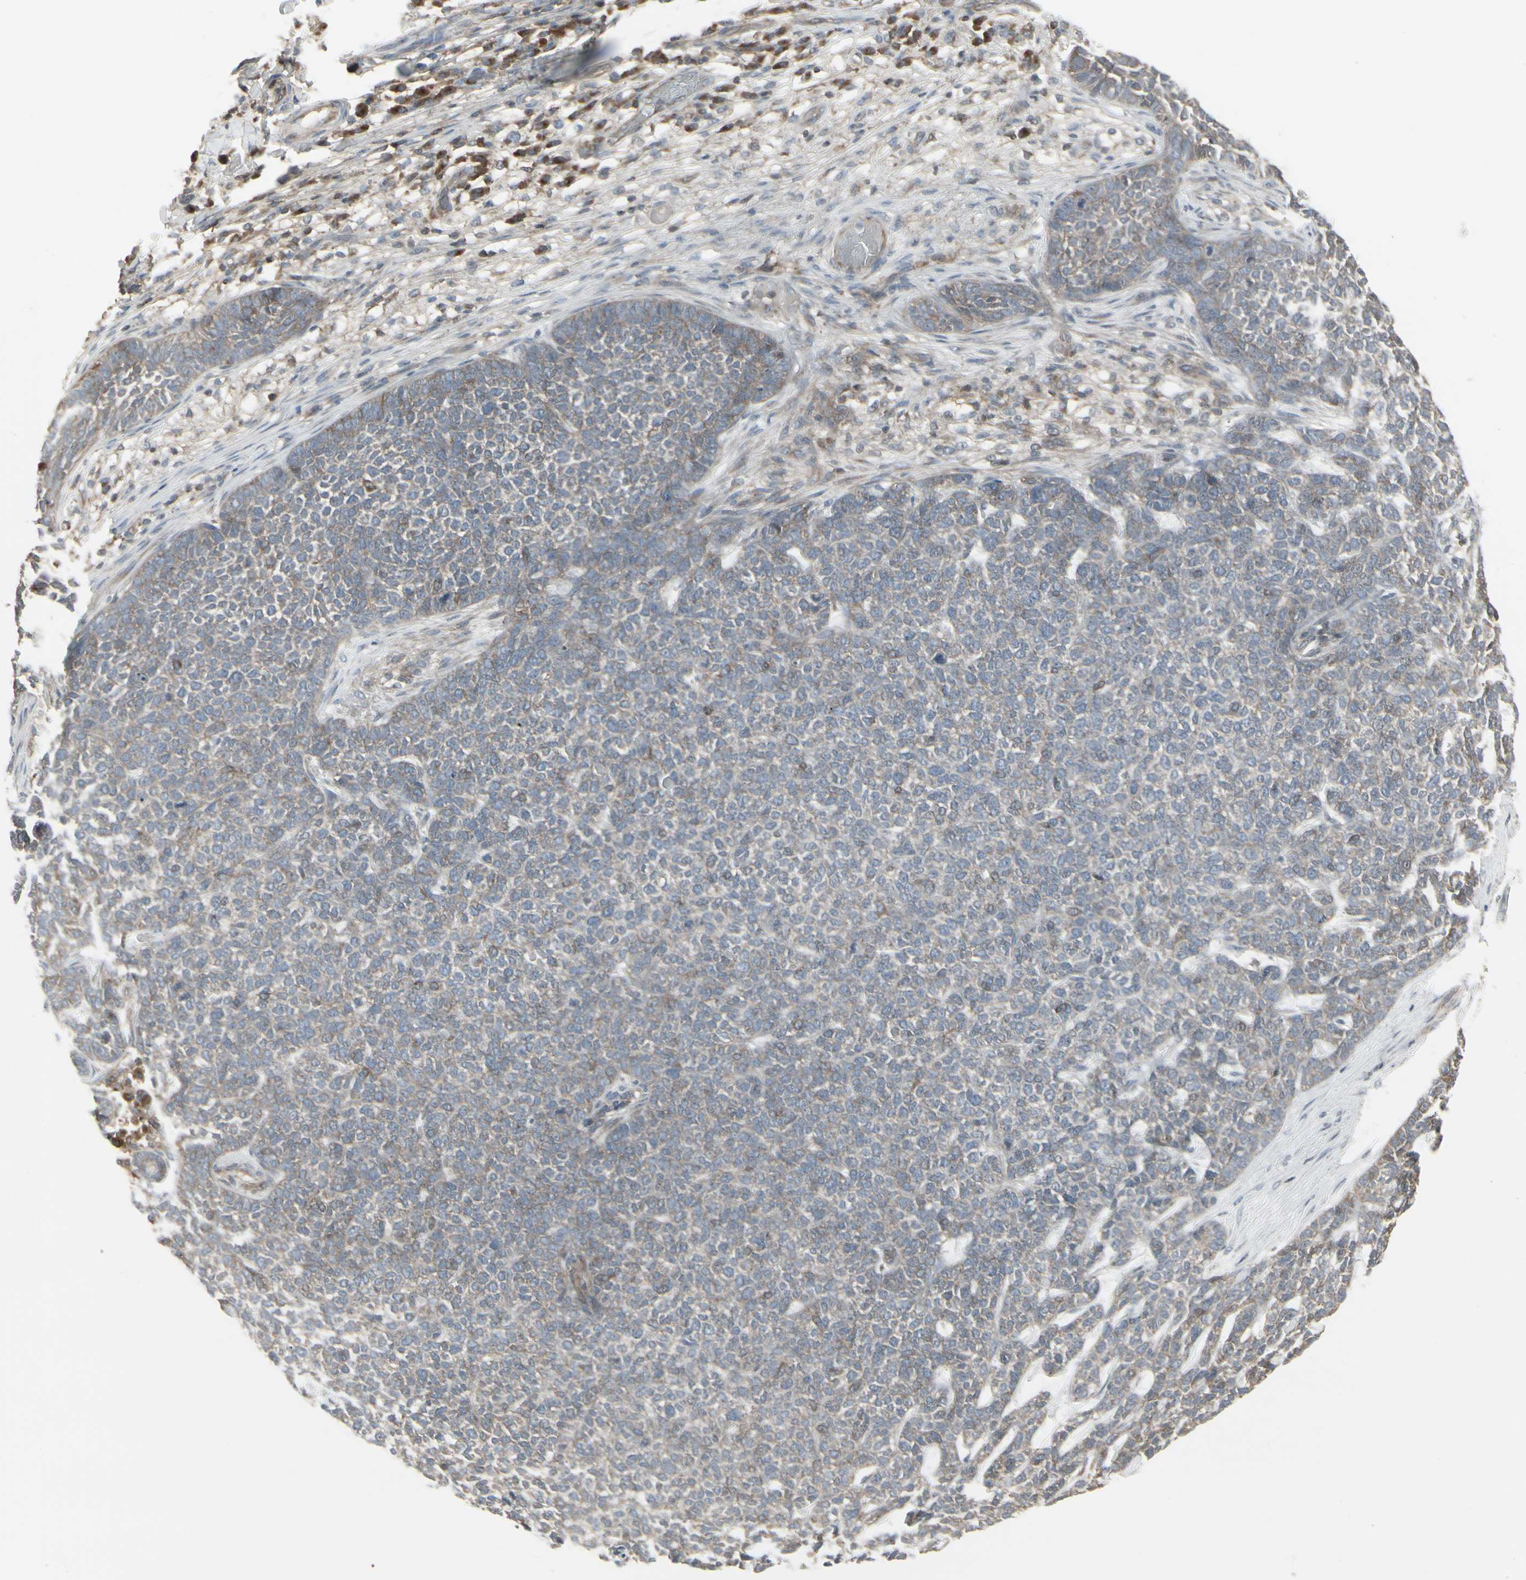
{"staining": {"intensity": "weak", "quantity": ">75%", "location": "cytoplasmic/membranous"}, "tissue": "skin cancer", "cell_type": "Tumor cells", "image_type": "cancer", "snomed": [{"axis": "morphology", "description": "Basal cell carcinoma"}, {"axis": "topography", "description": "Skin"}], "caption": "An image showing weak cytoplasmic/membranous expression in approximately >75% of tumor cells in skin cancer, as visualized by brown immunohistochemical staining.", "gene": "EPS15", "patient": {"sex": "female", "age": 84}}